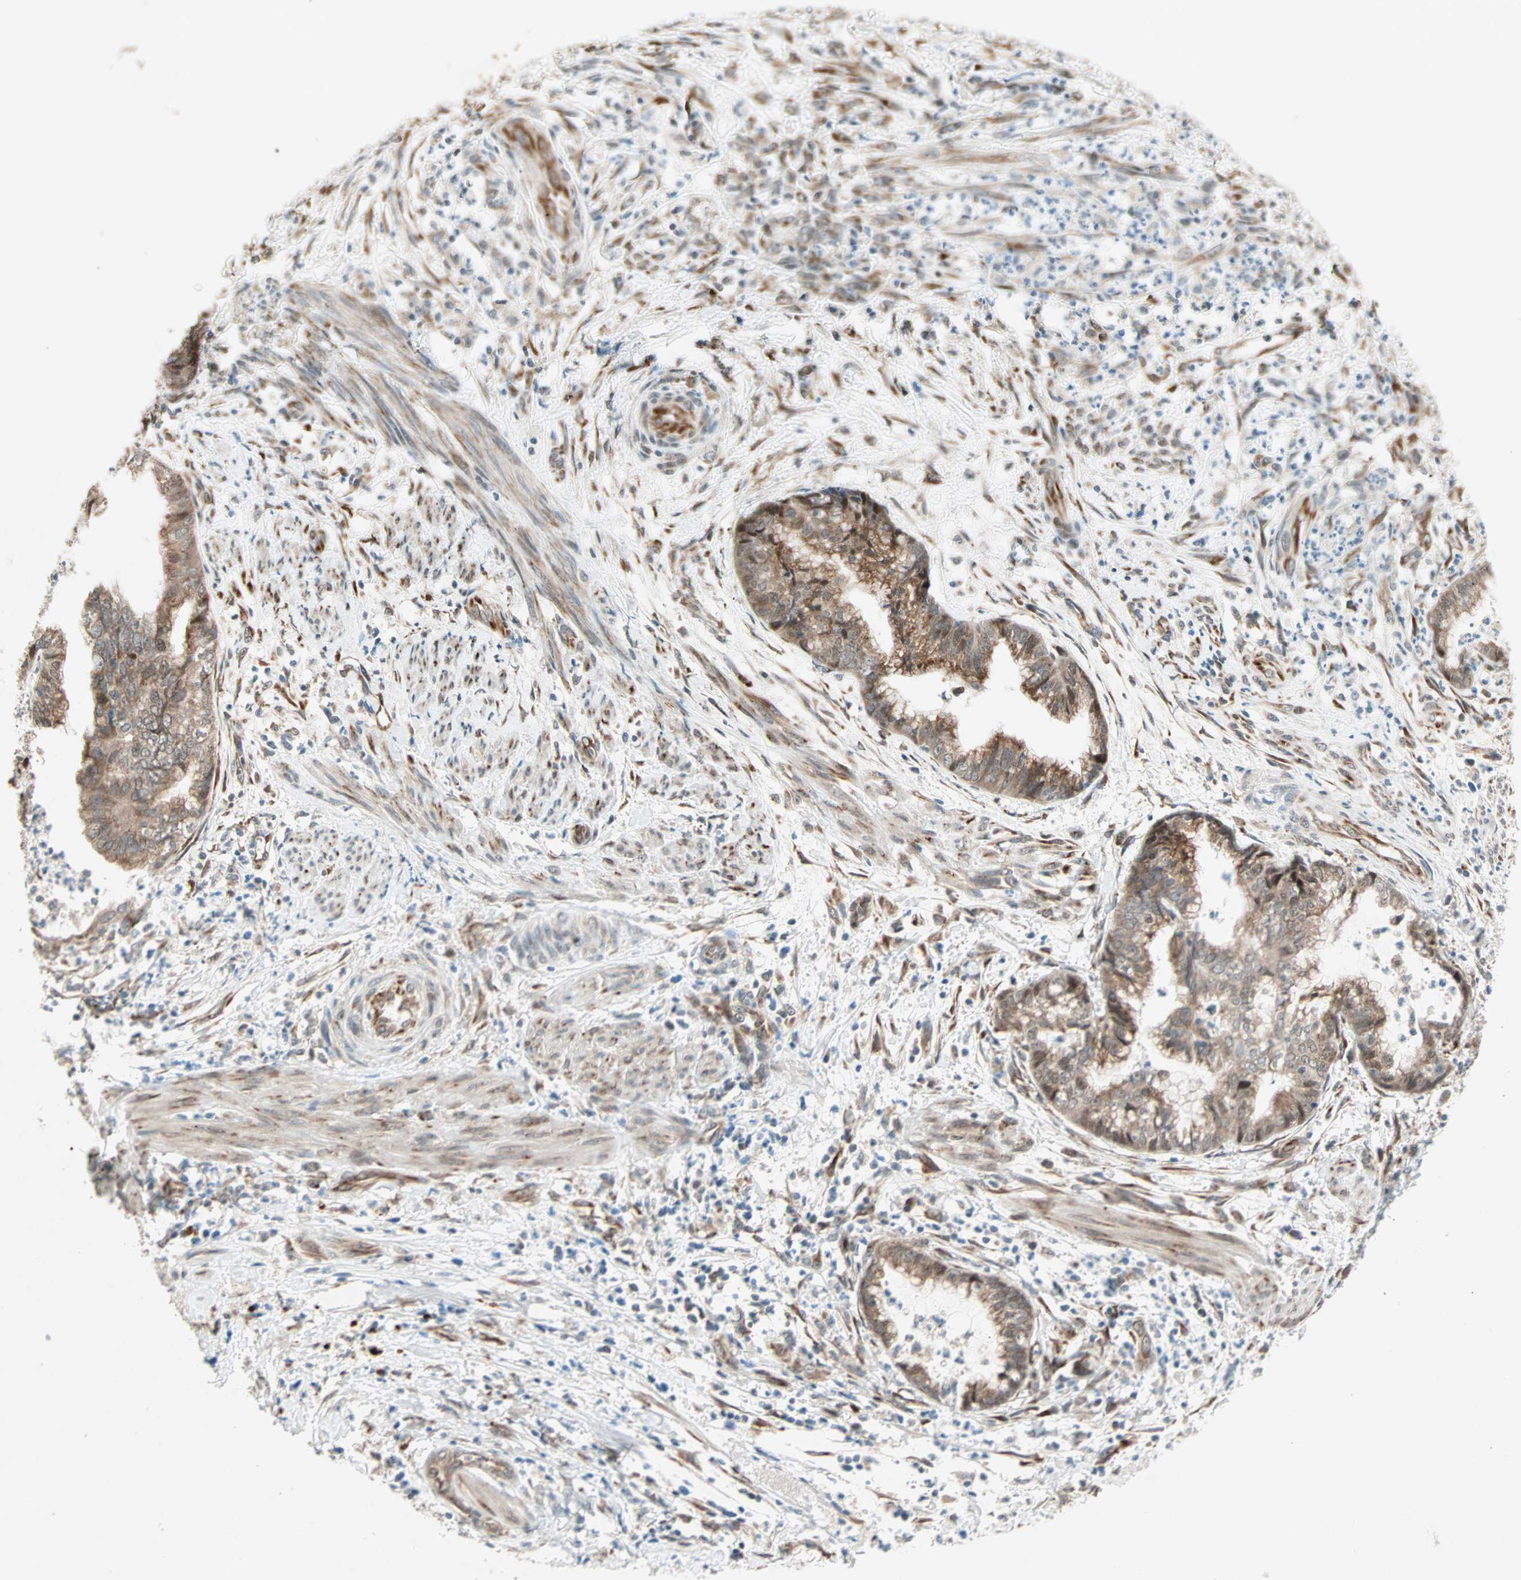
{"staining": {"intensity": "moderate", "quantity": ">75%", "location": "cytoplasmic/membranous"}, "tissue": "endometrial cancer", "cell_type": "Tumor cells", "image_type": "cancer", "snomed": [{"axis": "morphology", "description": "Necrosis, NOS"}, {"axis": "morphology", "description": "Adenocarcinoma, NOS"}, {"axis": "topography", "description": "Endometrium"}], "caption": "Endometrial cancer stained for a protein (brown) displays moderate cytoplasmic/membranous positive positivity in about >75% of tumor cells.", "gene": "ZNF37A", "patient": {"sex": "female", "age": 79}}